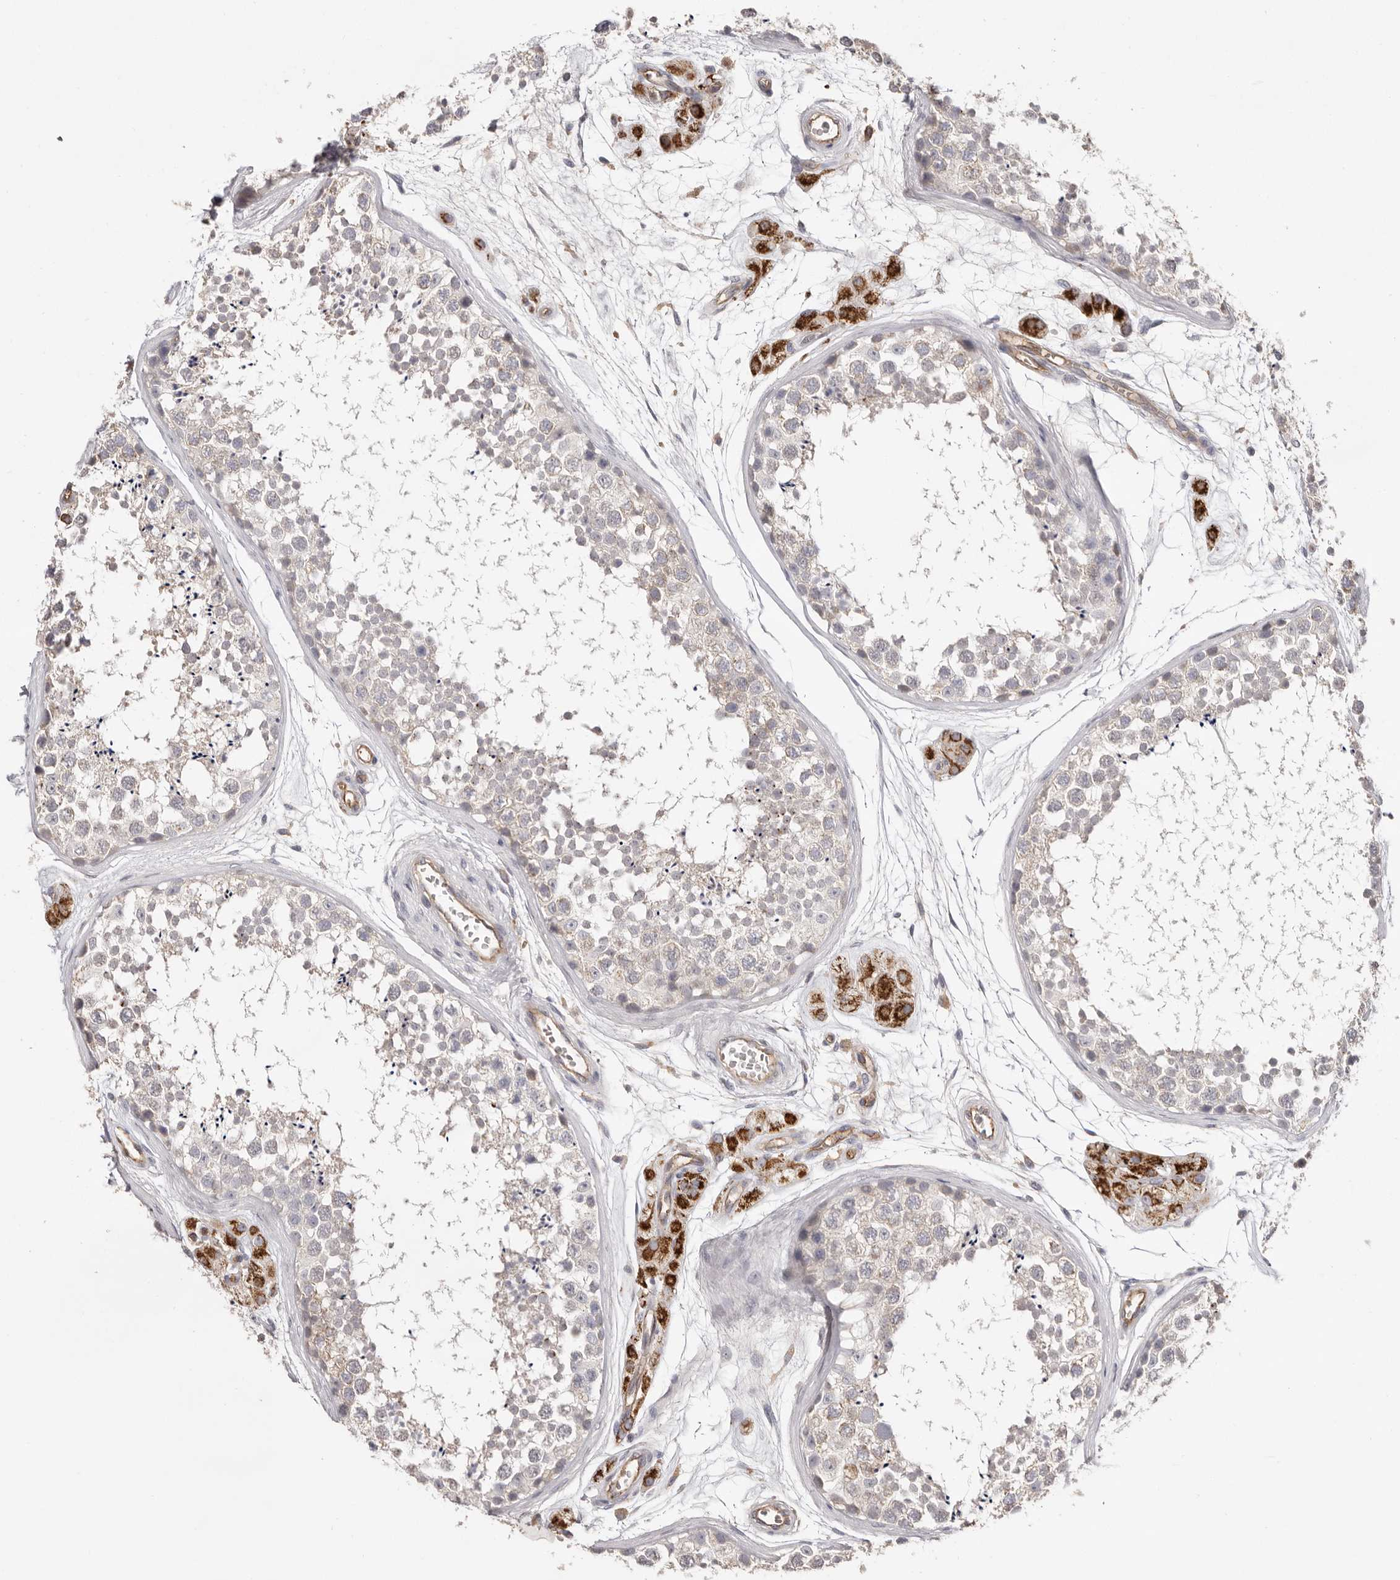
{"staining": {"intensity": "negative", "quantity": "none", "location": "none"}, "tissue": "testis", "cell_type": "Cells in seminiferous ducts", "image_type": "normal", "snomed": [{"axis": "morphology", "description": "Normal tissue, NOS"}, {"axis": "topography", "description": "Testis"}], "caption": "DAB immunohistochemical staining of unremarkable testis reveals no significant positivity in cells in seminiferous ducts. The staining was performed using DAB to visualize the protein expression in brown, while the nuclei were stained in blue with hematoxylin (Magnification: 20x).", "gene": "MMACHC", "patient": {"sex": "male", "age": 56}}